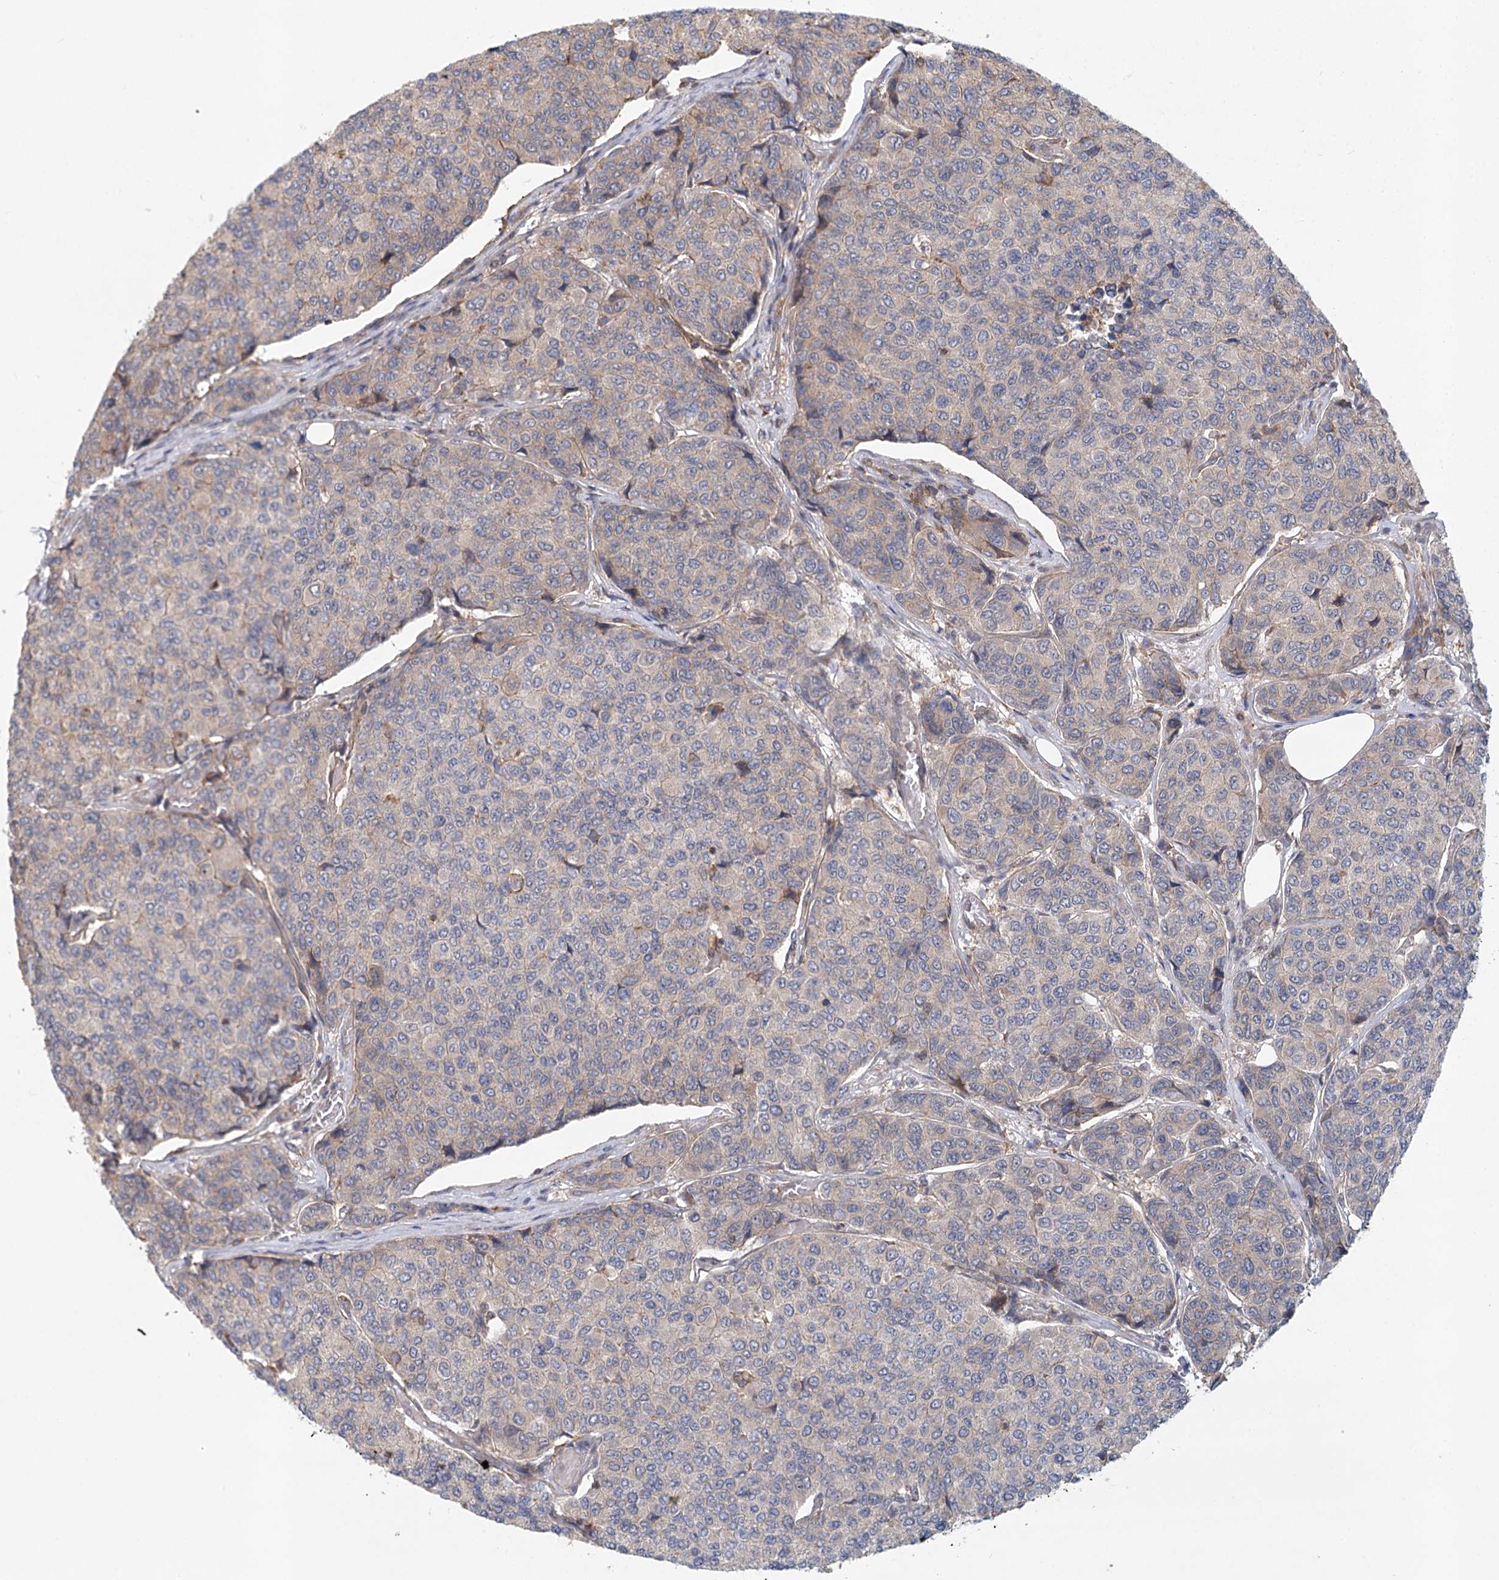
{"staining": {"intensity": "weak", "quantity": "<25%", "location": "cytoplasmic/membranous"}, "tissue": "breast cancer", "cell_type": "Tumor cells", "image_type": "cancer", "snomed": [{"axis": "morphology", "description": "Duct carcinoma"}, {"axis": "topography", "description": "Breast"}], "caption": "Tumor cells show no significant staining in intraductal carcinoma (breast).", "gene": "UMPS", "patient": {"sex": "female", "age": 55}}